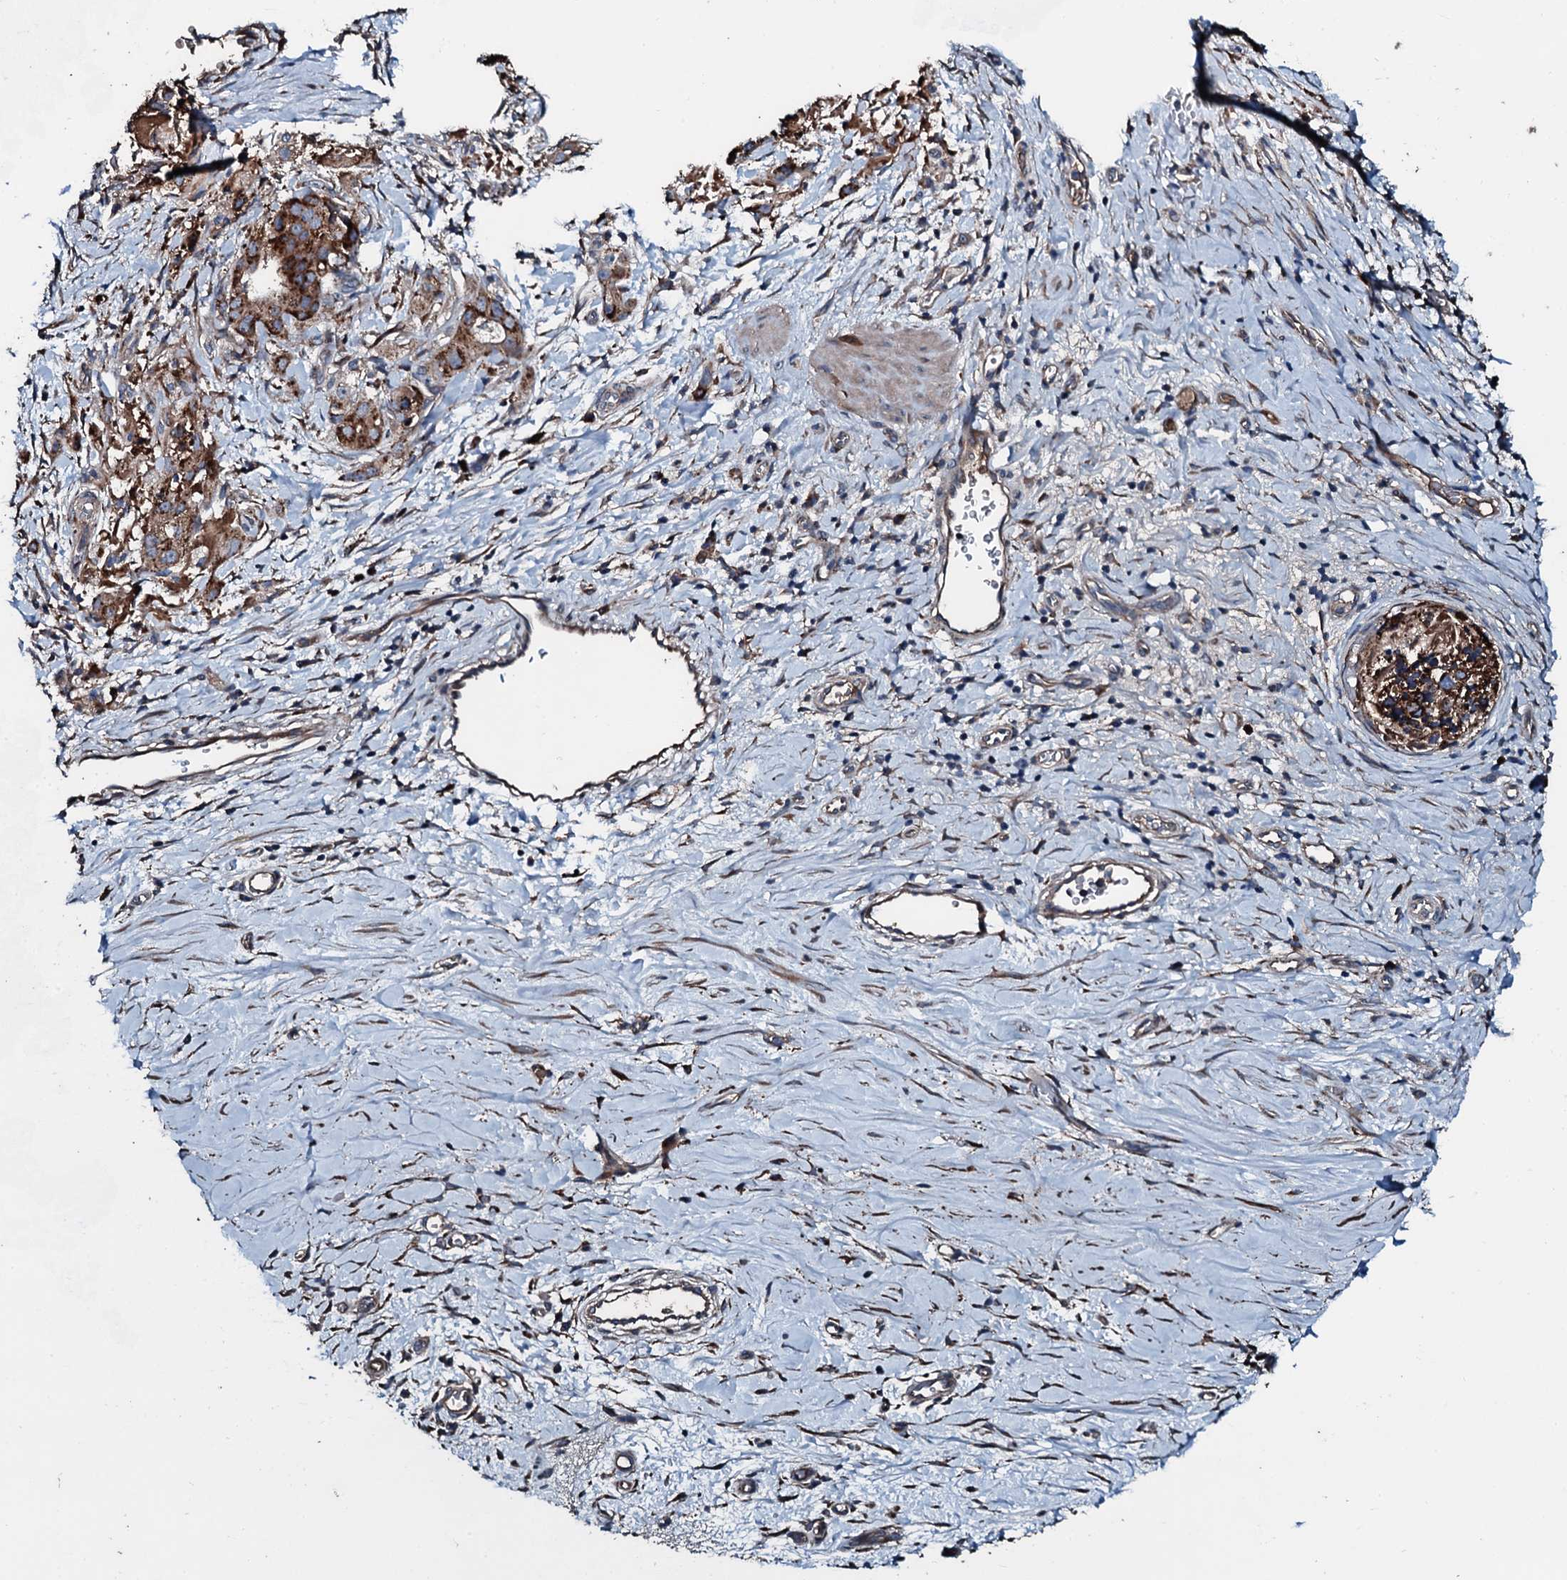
{"staining": {"intensity": "strong", "quantity": ">75%", "location": "cytoplasmic/membranous"}, "tissue": "stomach cancer", "cell_type": "Tumor cells", "image_type": "cancer", "snomed": [{"axis": "morphology", "description": "Adenocarcinoma, NOS"}, {"axis": "topography", "description": "Stomach"}], "caption": "Immunohistochemistry (IHC) of human adenocarcinoma (stomach) reveals high levels of strong cytoplasmic/membranous positivity in approximately >75% of tumor cells.", "gene": "AARS1", "patient": {"sex": "male", "age": 48}}